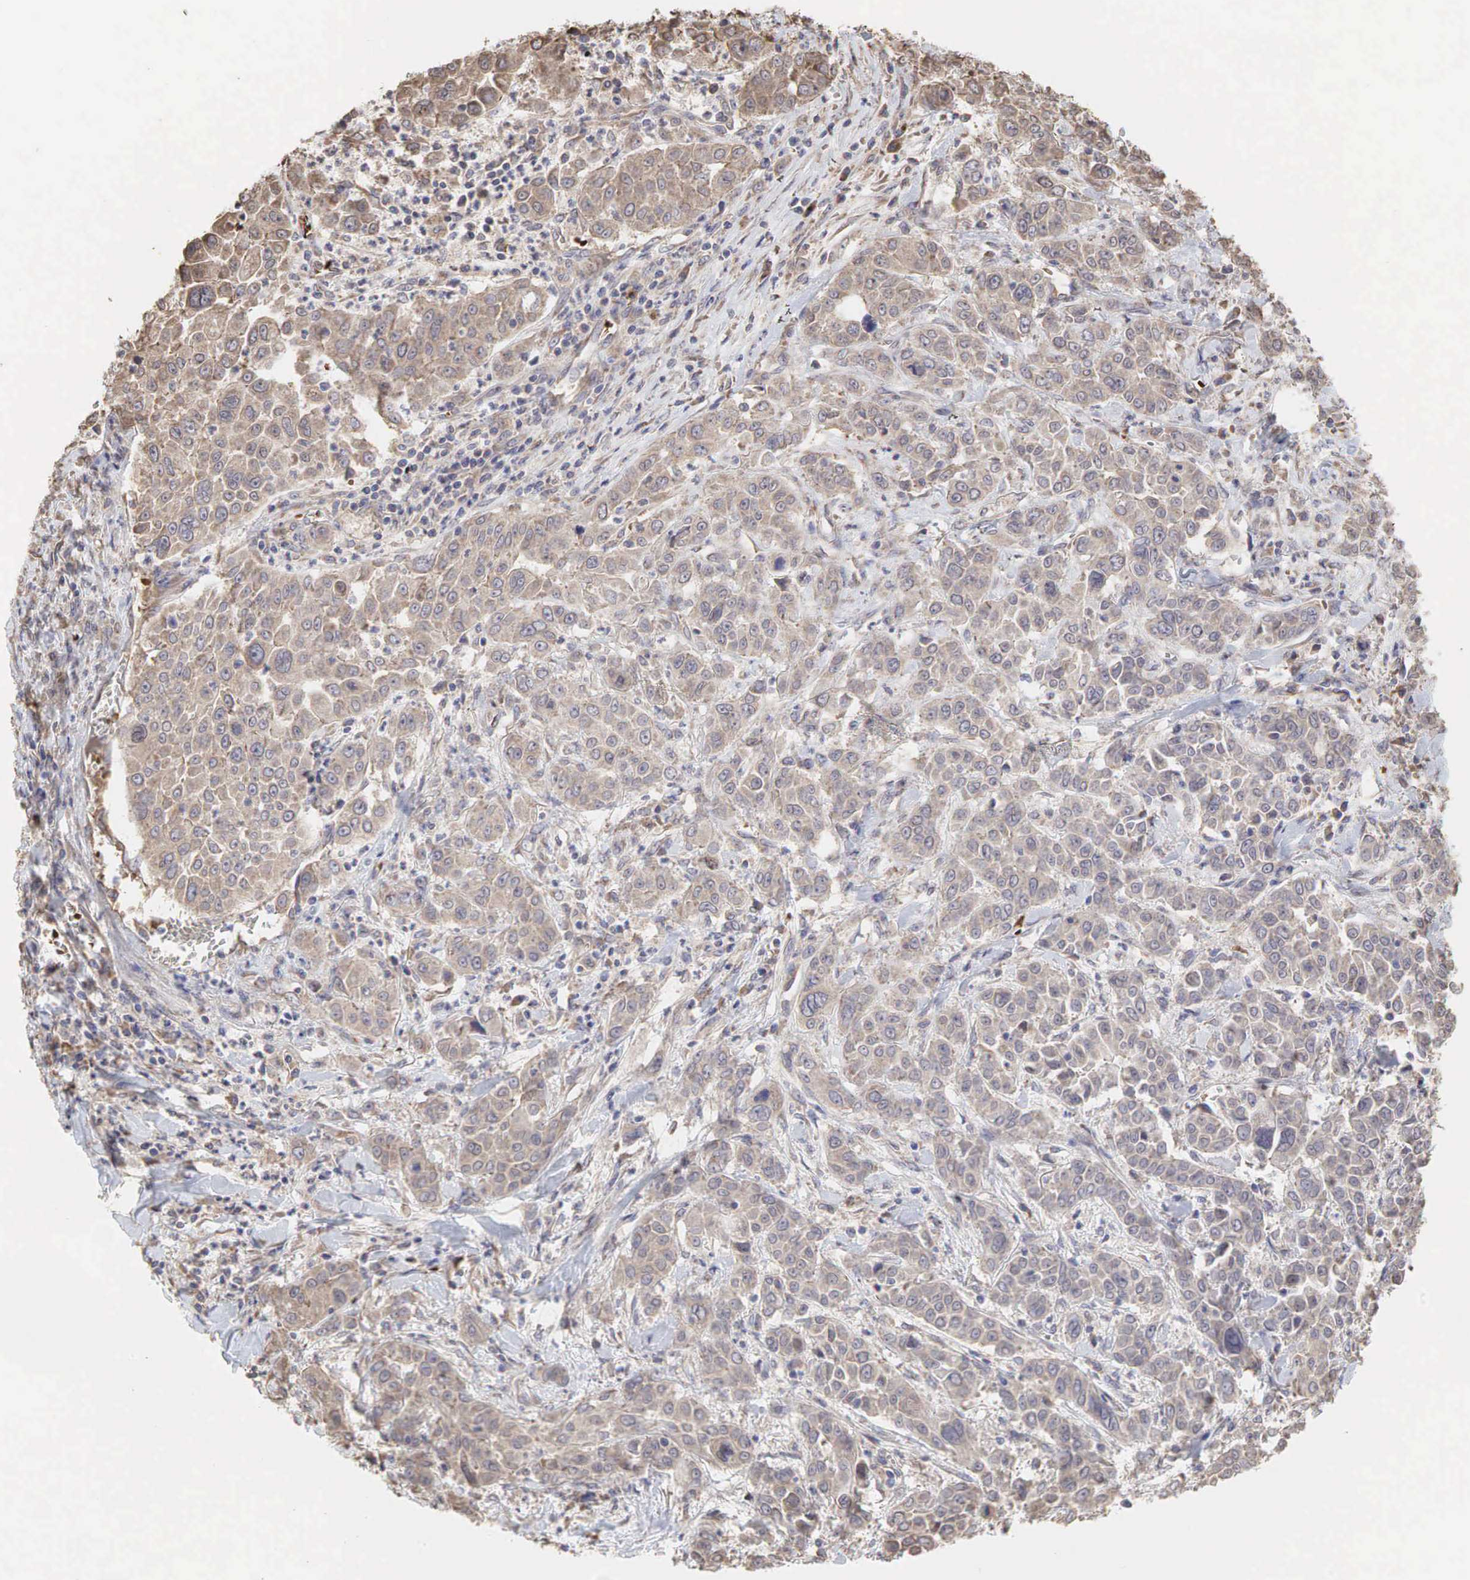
{"staining": {"intensity": "weak", "quantity": ">75%", "location": "cytoplasmic/membranous"}, "tissue": "pancreatic cancer", "cell_type": "Tumor cells", "image_type": "cancer", "snomed": [{"axis": "morphology", "description": "Adenocarcinoma, NOS"}, {"axis": "topography", "description": "Pancreas"}], "caption": "Human adenocarcinoma (pancreatic) stained with a protein marker exhibits weak staining in tumor cells.", "gene": "PABPC5", "patient": {"sex": "female", "age": 52}}